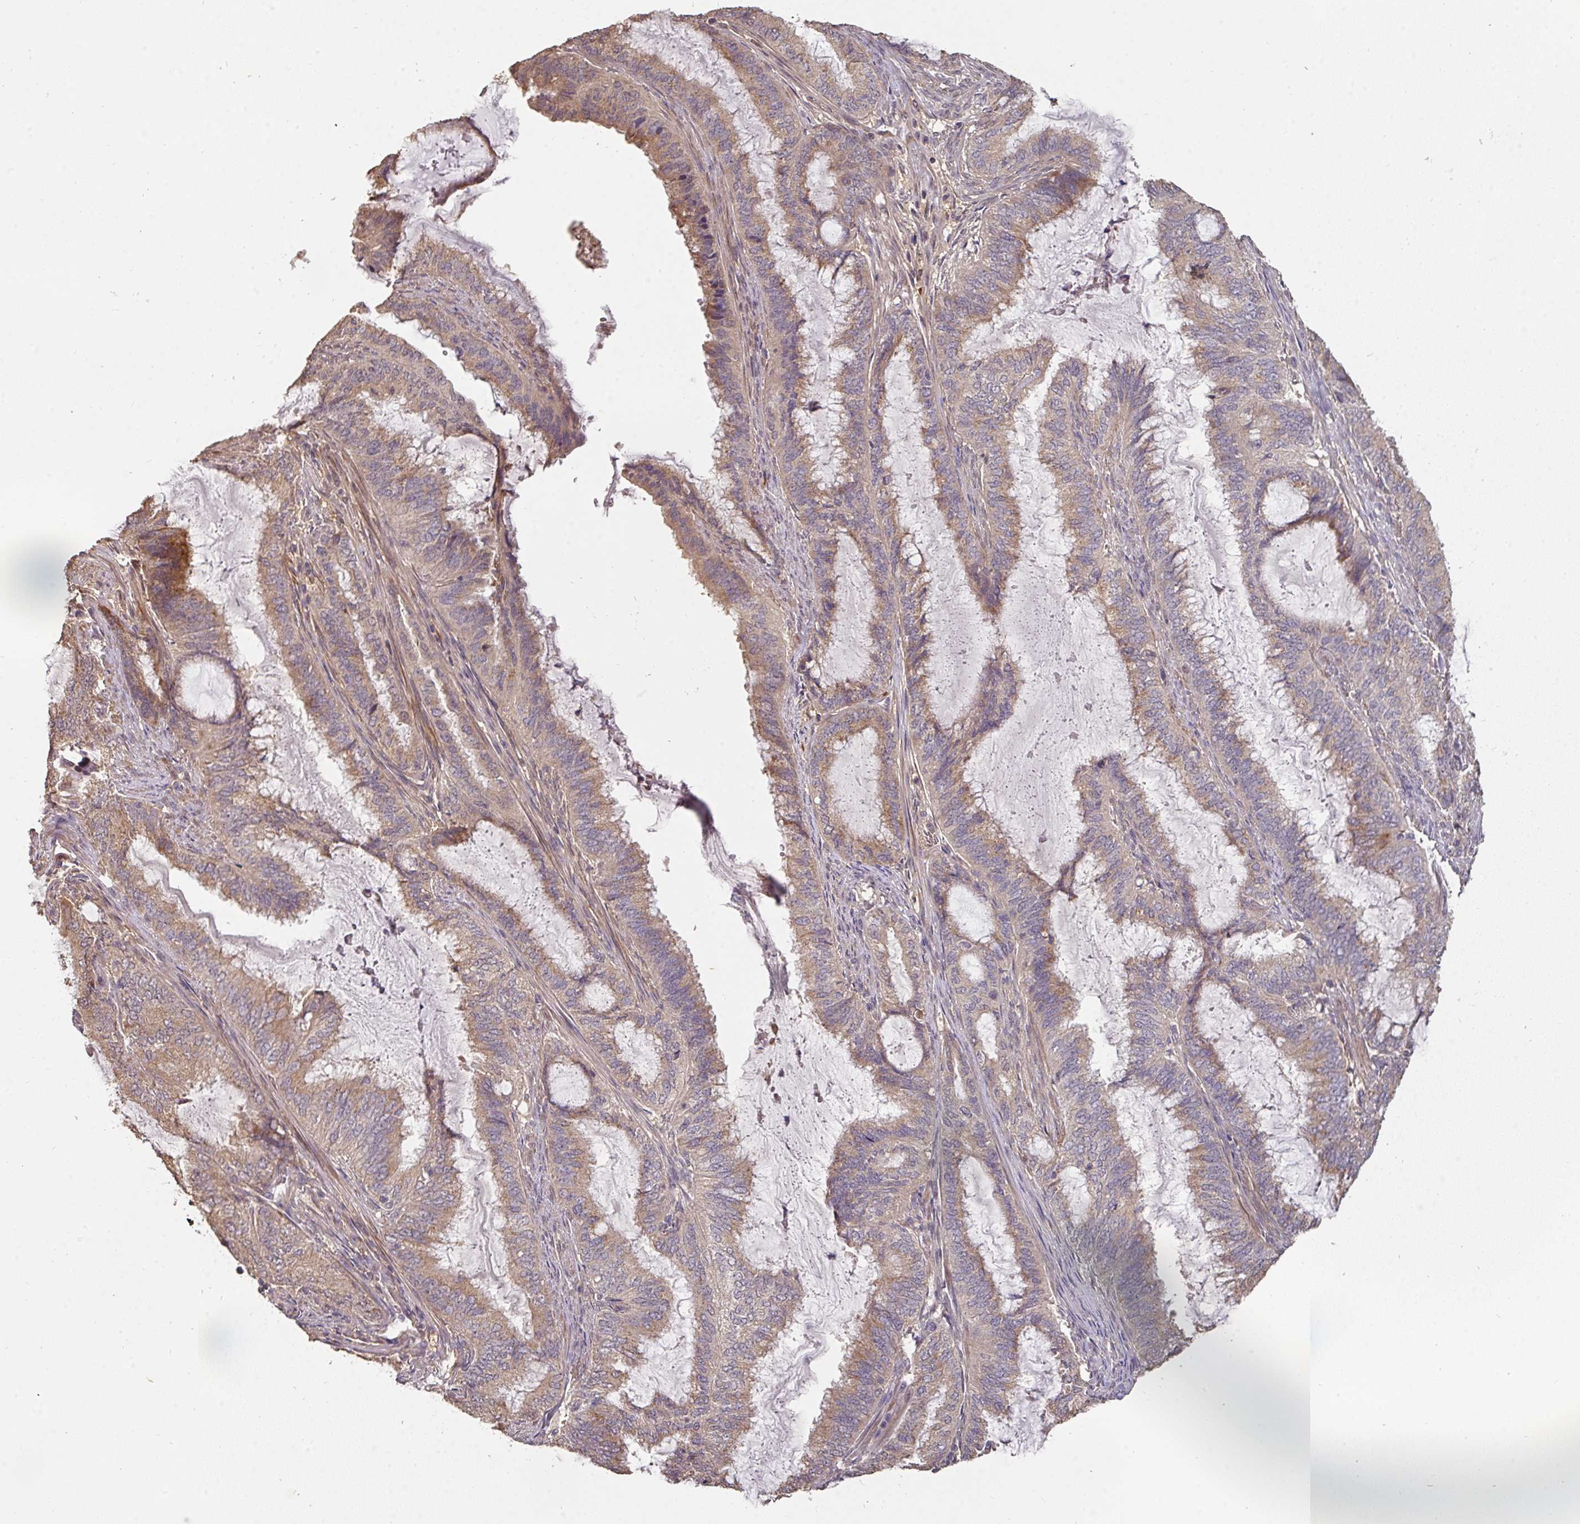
{"staining": {"intensity": "moderate", "quantity": ">75%", "location": "cytoplasmic/membranous"}, "tissue": "endometrial cancer", "cell_type": "Tumor cells", "image_type": "cancer", "snomed": [{"axis": "morphology", "description": "Adenocarcinoma, NOS"}, {"axis": "topography", "description": "Endometrium"}], "caption": "High-magnification brightfield microscopy of endometrial cancer stained with DAB (brown) and counterstained with hematoxylin (blue). tumor cells exhibit moderate cytoplasmic/membranous staining is identified in about>75% of cells. (DAB (3,3'-diaminobenzidine) IHC with brightfield microscopy, high magnification).", "gene": "ACVR2B", "patient": {"sex": "female", "age": 51}}